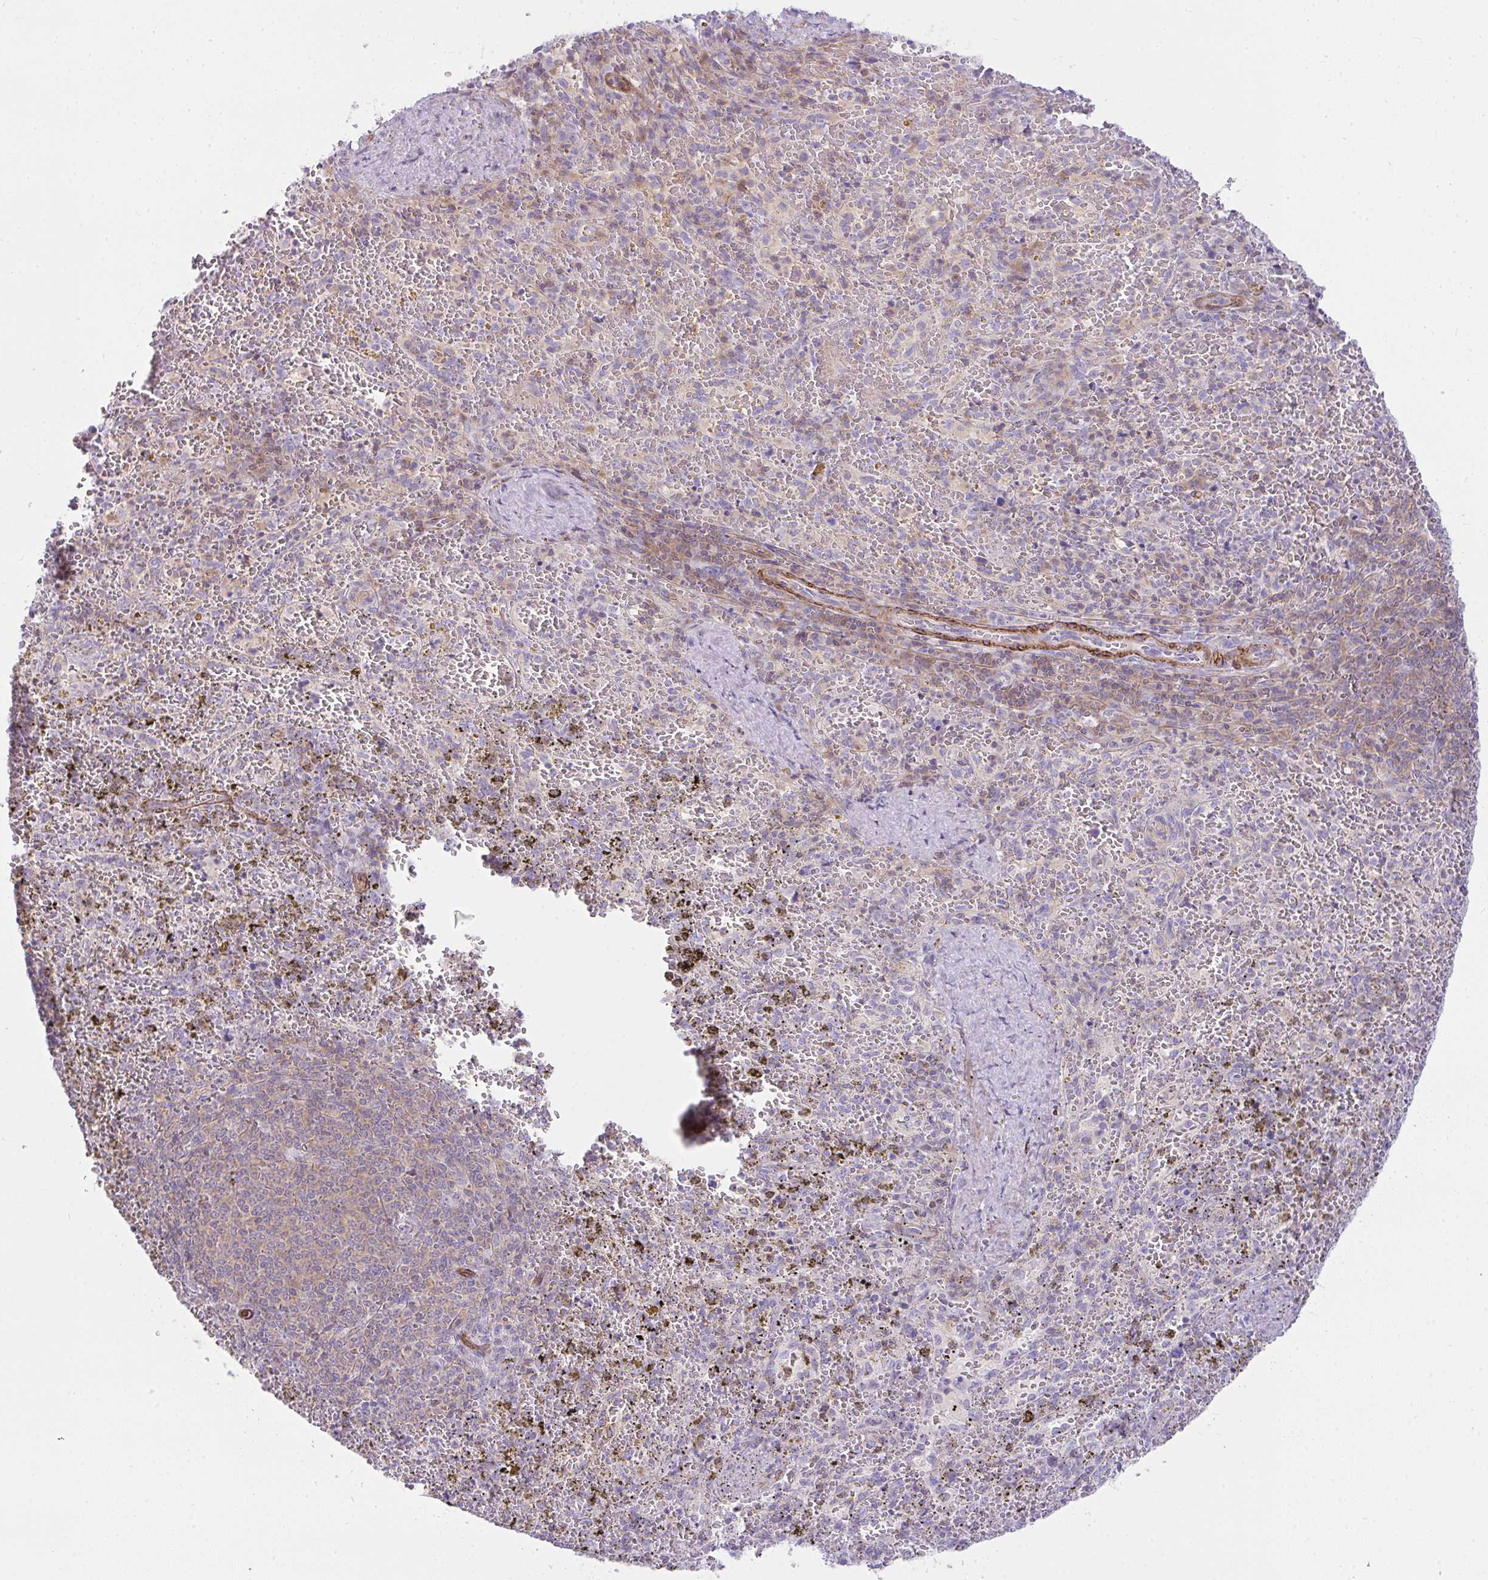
{"staining": {"intensity": "negative", "quantity": "none", "location": "none"}, "tissue": "spleen", "cell_type": "Cells in red pulp", "image_type": "normal", "snomed": [{"axis": "morphology", "description": "Normal tissue, NOS"}, {"axis": "topography", "description": "Spleen"}], "caption": "Immunohistochemistry micrograph of benign human spleen stained for a protein (brown), which displays no expression in cells in red pulp. (DAB immunohistochemistry (IHC) with hematoxylin counter stain).", "gene": "CDRT15", "patient": {"sex": "female", "age": 50}}